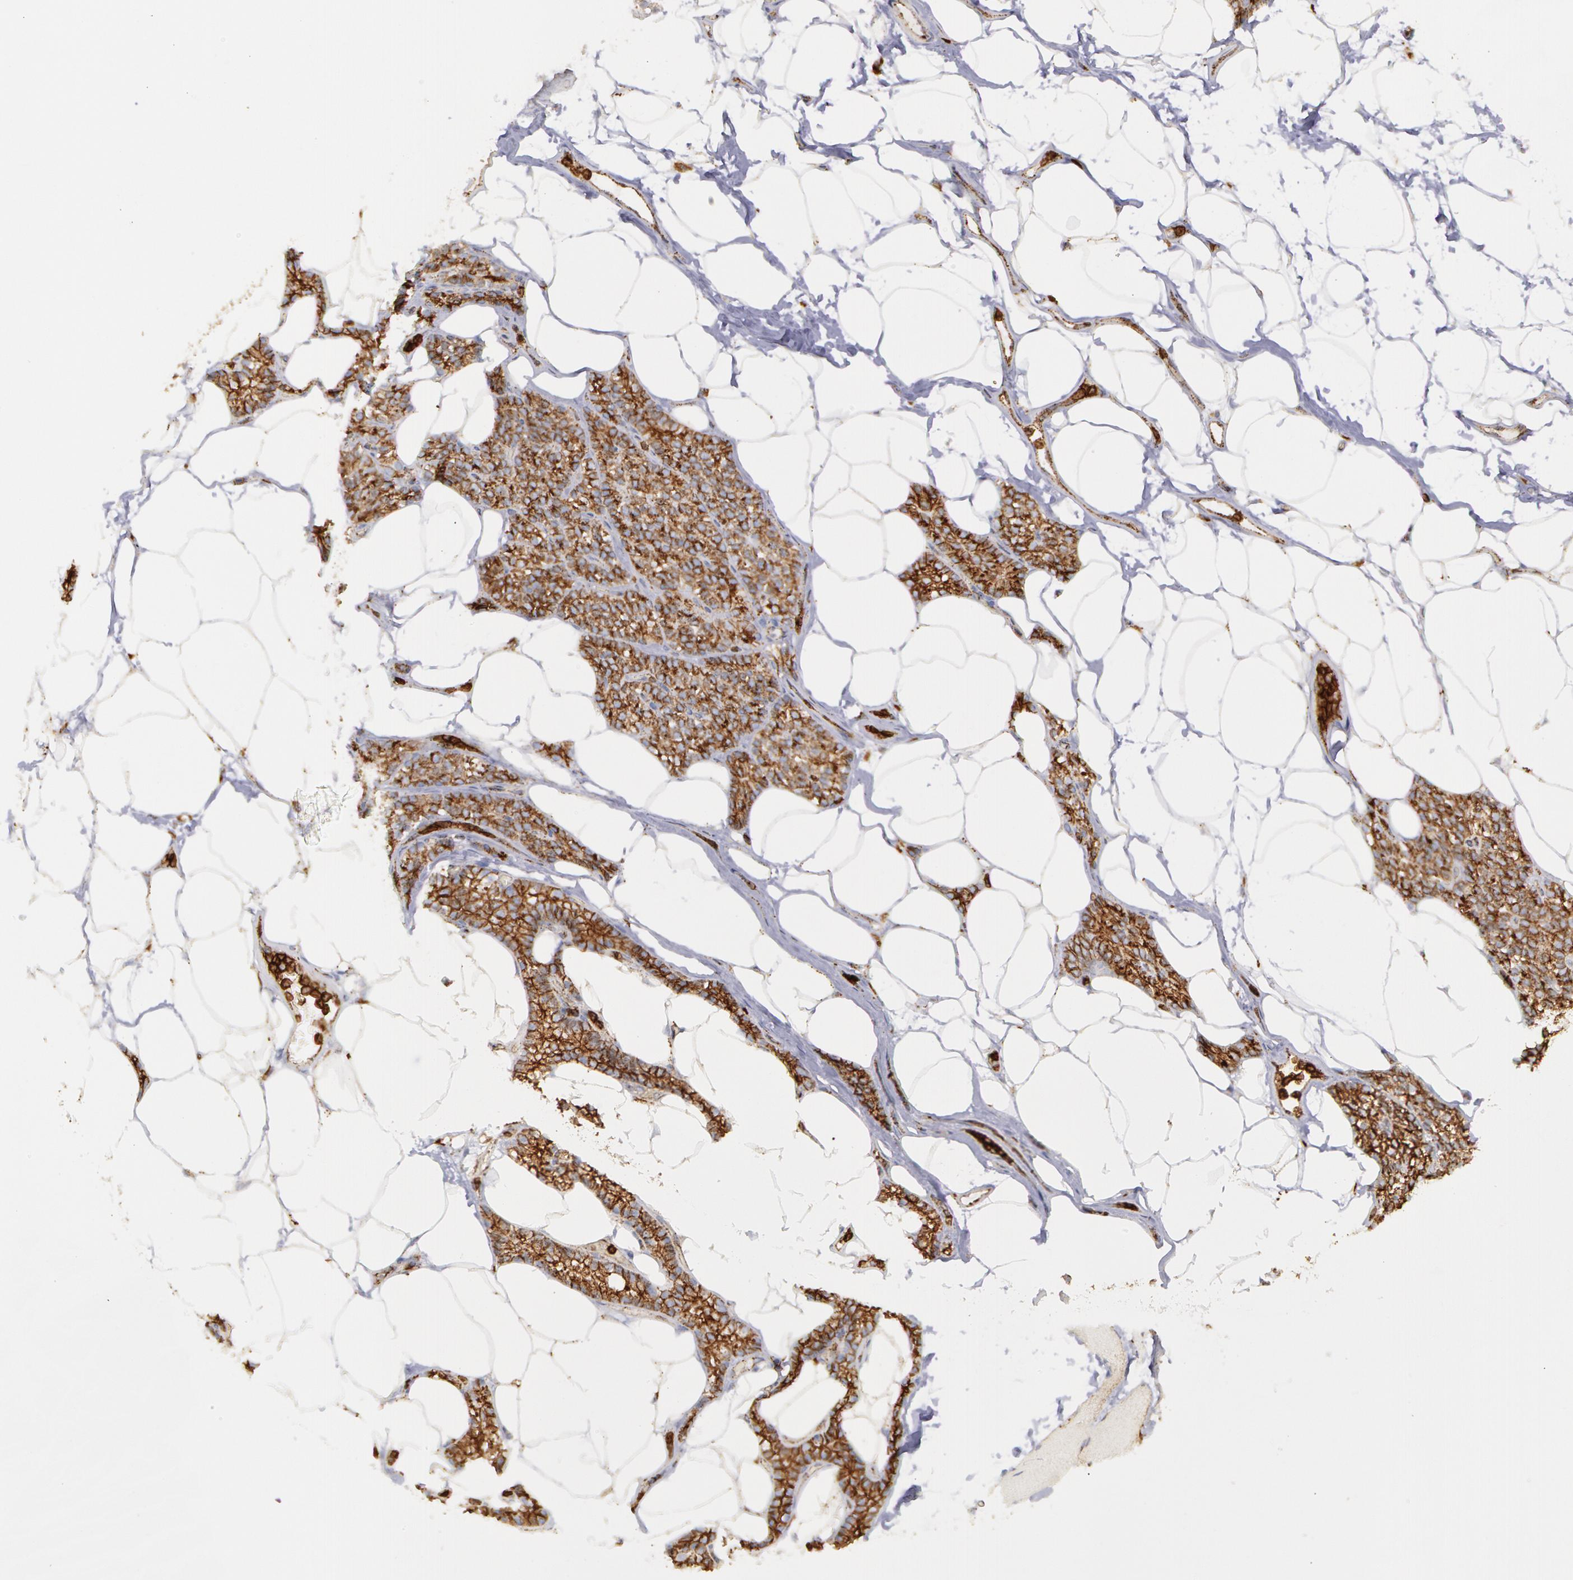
{"staining": {"intensity": "negative", "quantity": "none", "location": "none"}, "tissue": "skeletal muscle", "cell_type": "Myocytes", "image_type": "normal", "snomed": [{"axis": "morphology", "description": "Normal tissue, NOS"}, {"axis": "topography", "description": "Skeletal muscle"}, {"axis": "topography", "description": "Parathyroid gland"}], "caption": "DAB (3,3'-diaminobenzidine) immunohistochemical staining of normal skeletal muscle reveals no significant positivity in myocytes.", "gene": "FLOT2", "patient": {"sex": "female", "age": 37}}